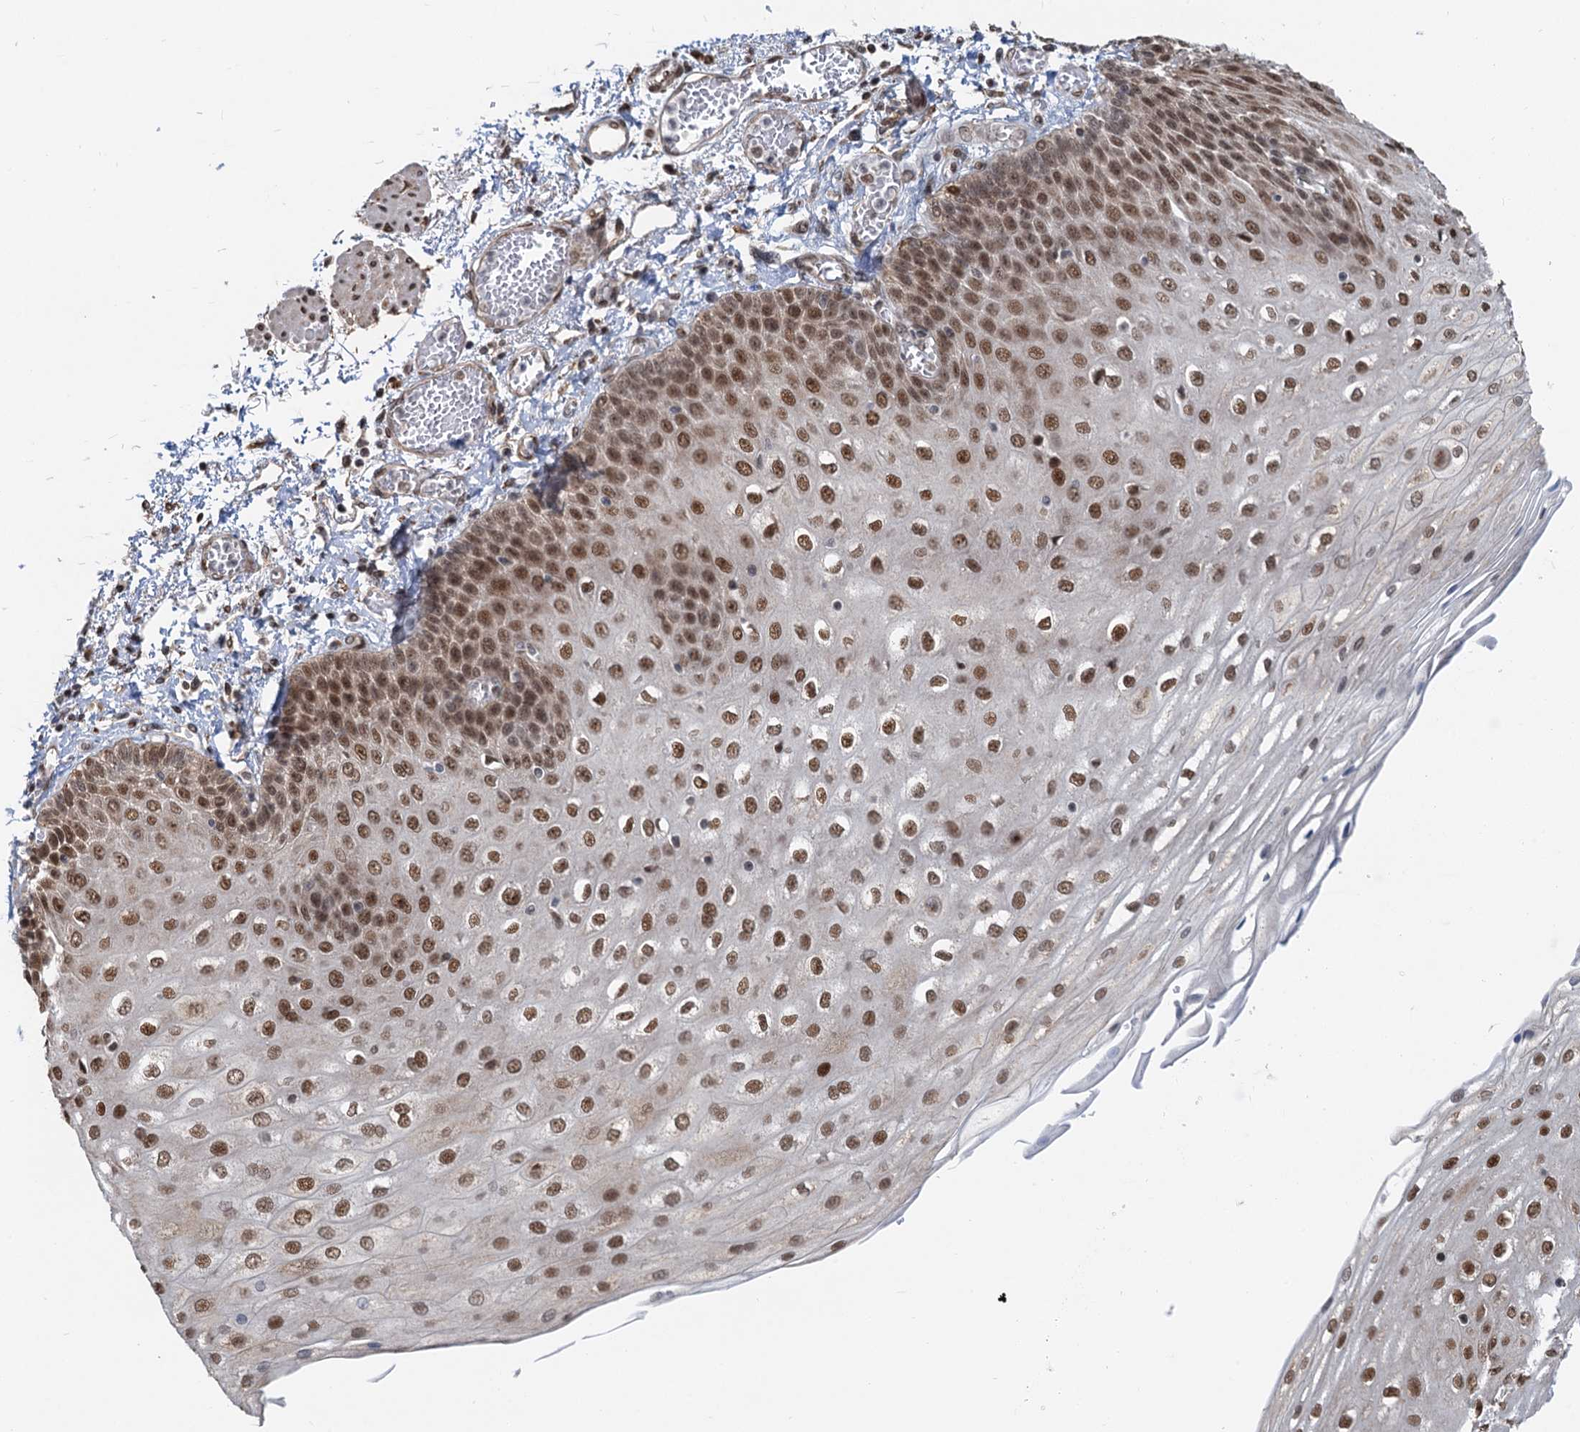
{"staining": {"intensity": "moderate", "quantity": ">75%", "location": "nuclear"}, "tissue": "esophagus", "cell_type": "Squamous epithelial cells", "image_type": "normal", "snomed": [{"axis": "morphology", "description": "Normal tissue, NOS"}, {"axis": "topography", "description": "Esophagus"}], "caption": "Esophagus stained with a brown dye exhibits moderate nuclear positive staining in approximately >75% of squamous epithelial cells.", "gene": "CFDP1", "patient": {"sex": "male", "age": 81}}